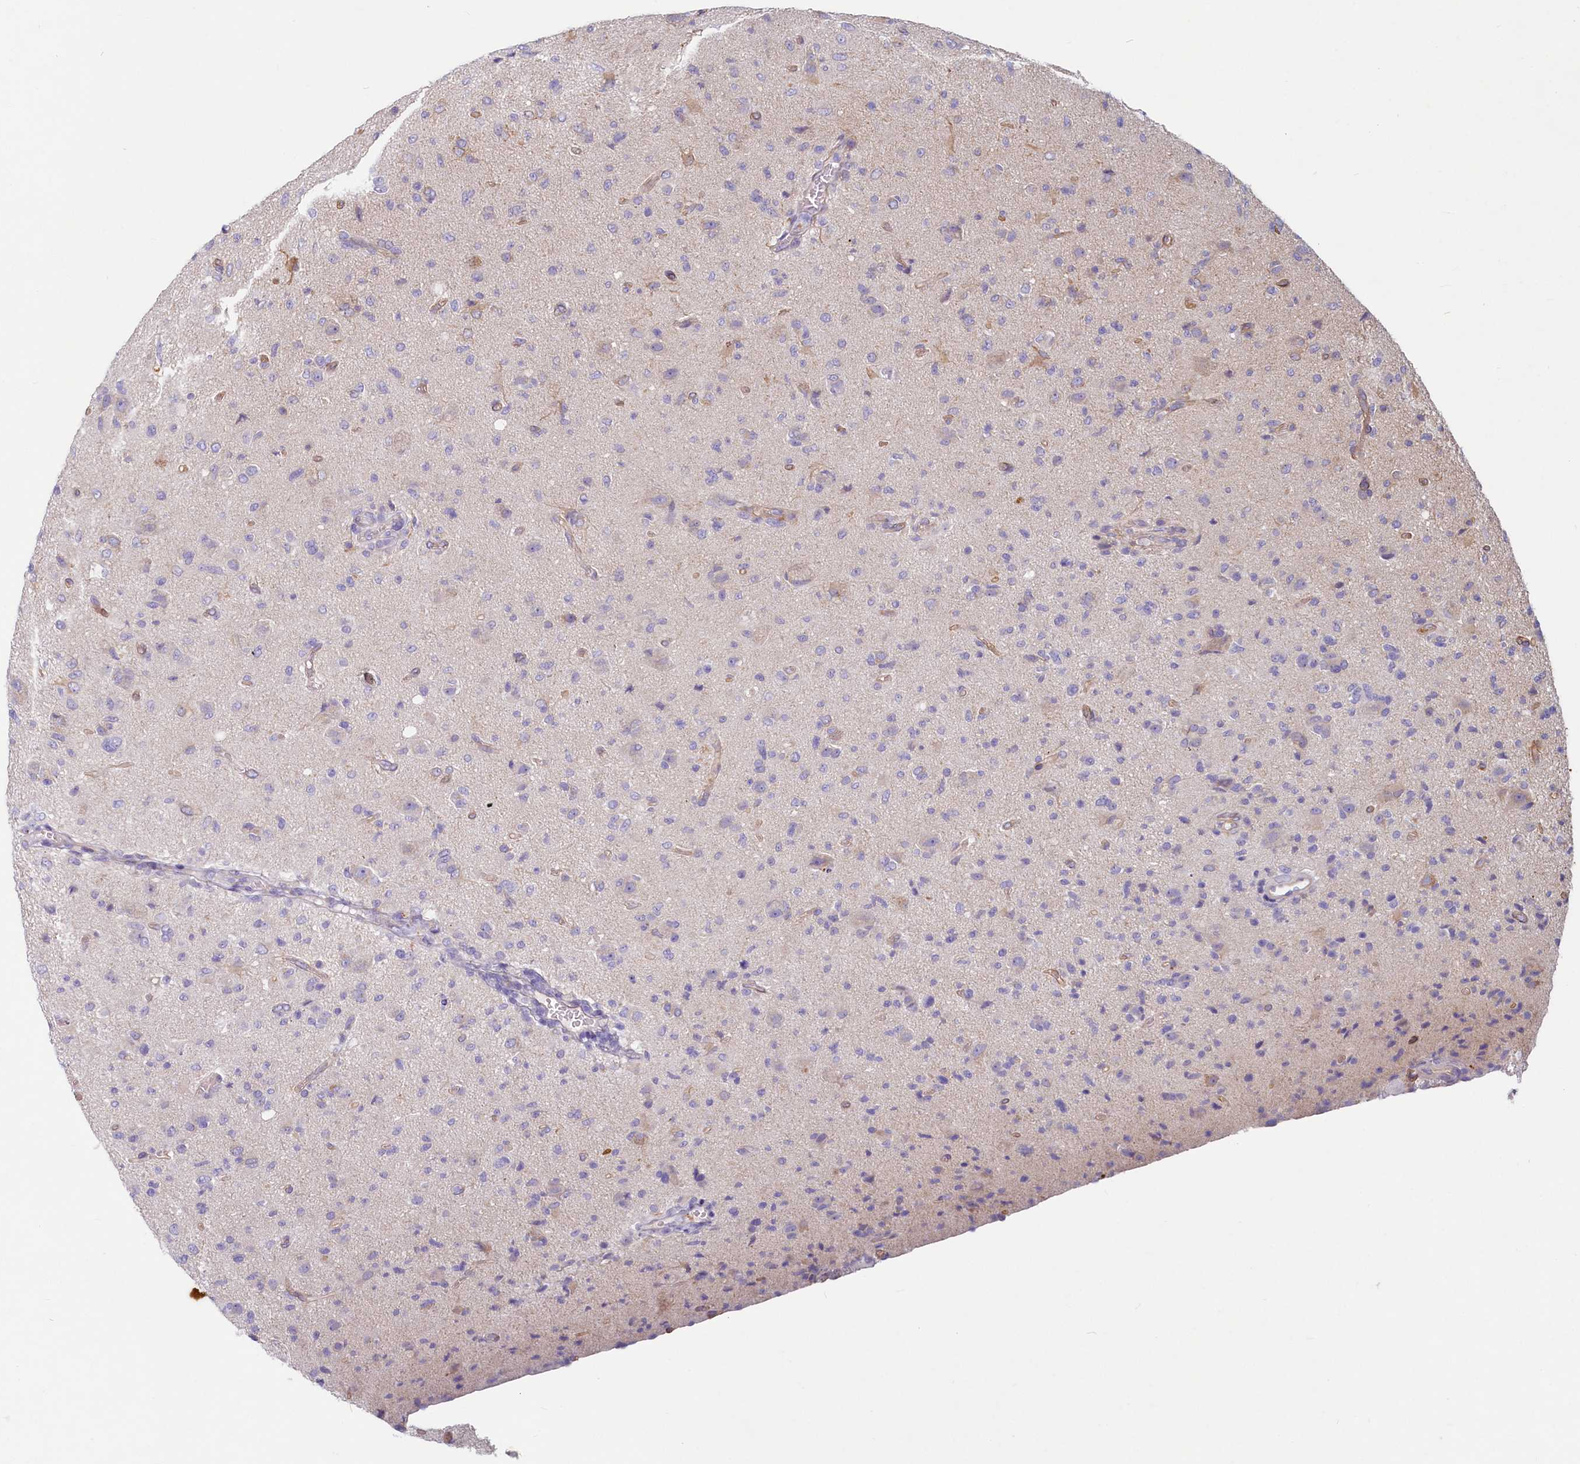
{"staining": {"intensity": "negative", "quantity": "none", "location": "none"}, "tissue": "glioma", "cell_type": "Tumor cells", "image_type": "cancer", "snomed": [{"axis": "morphology", "description": "Glioma, malignant, High grade"}, {"axis": "topography", "description": "Brain"}], "caption": "There is no significant staining in tumor cells of glioma.", "gene": "LMOD3", "patient": {"sex": "female", "age": 57}}